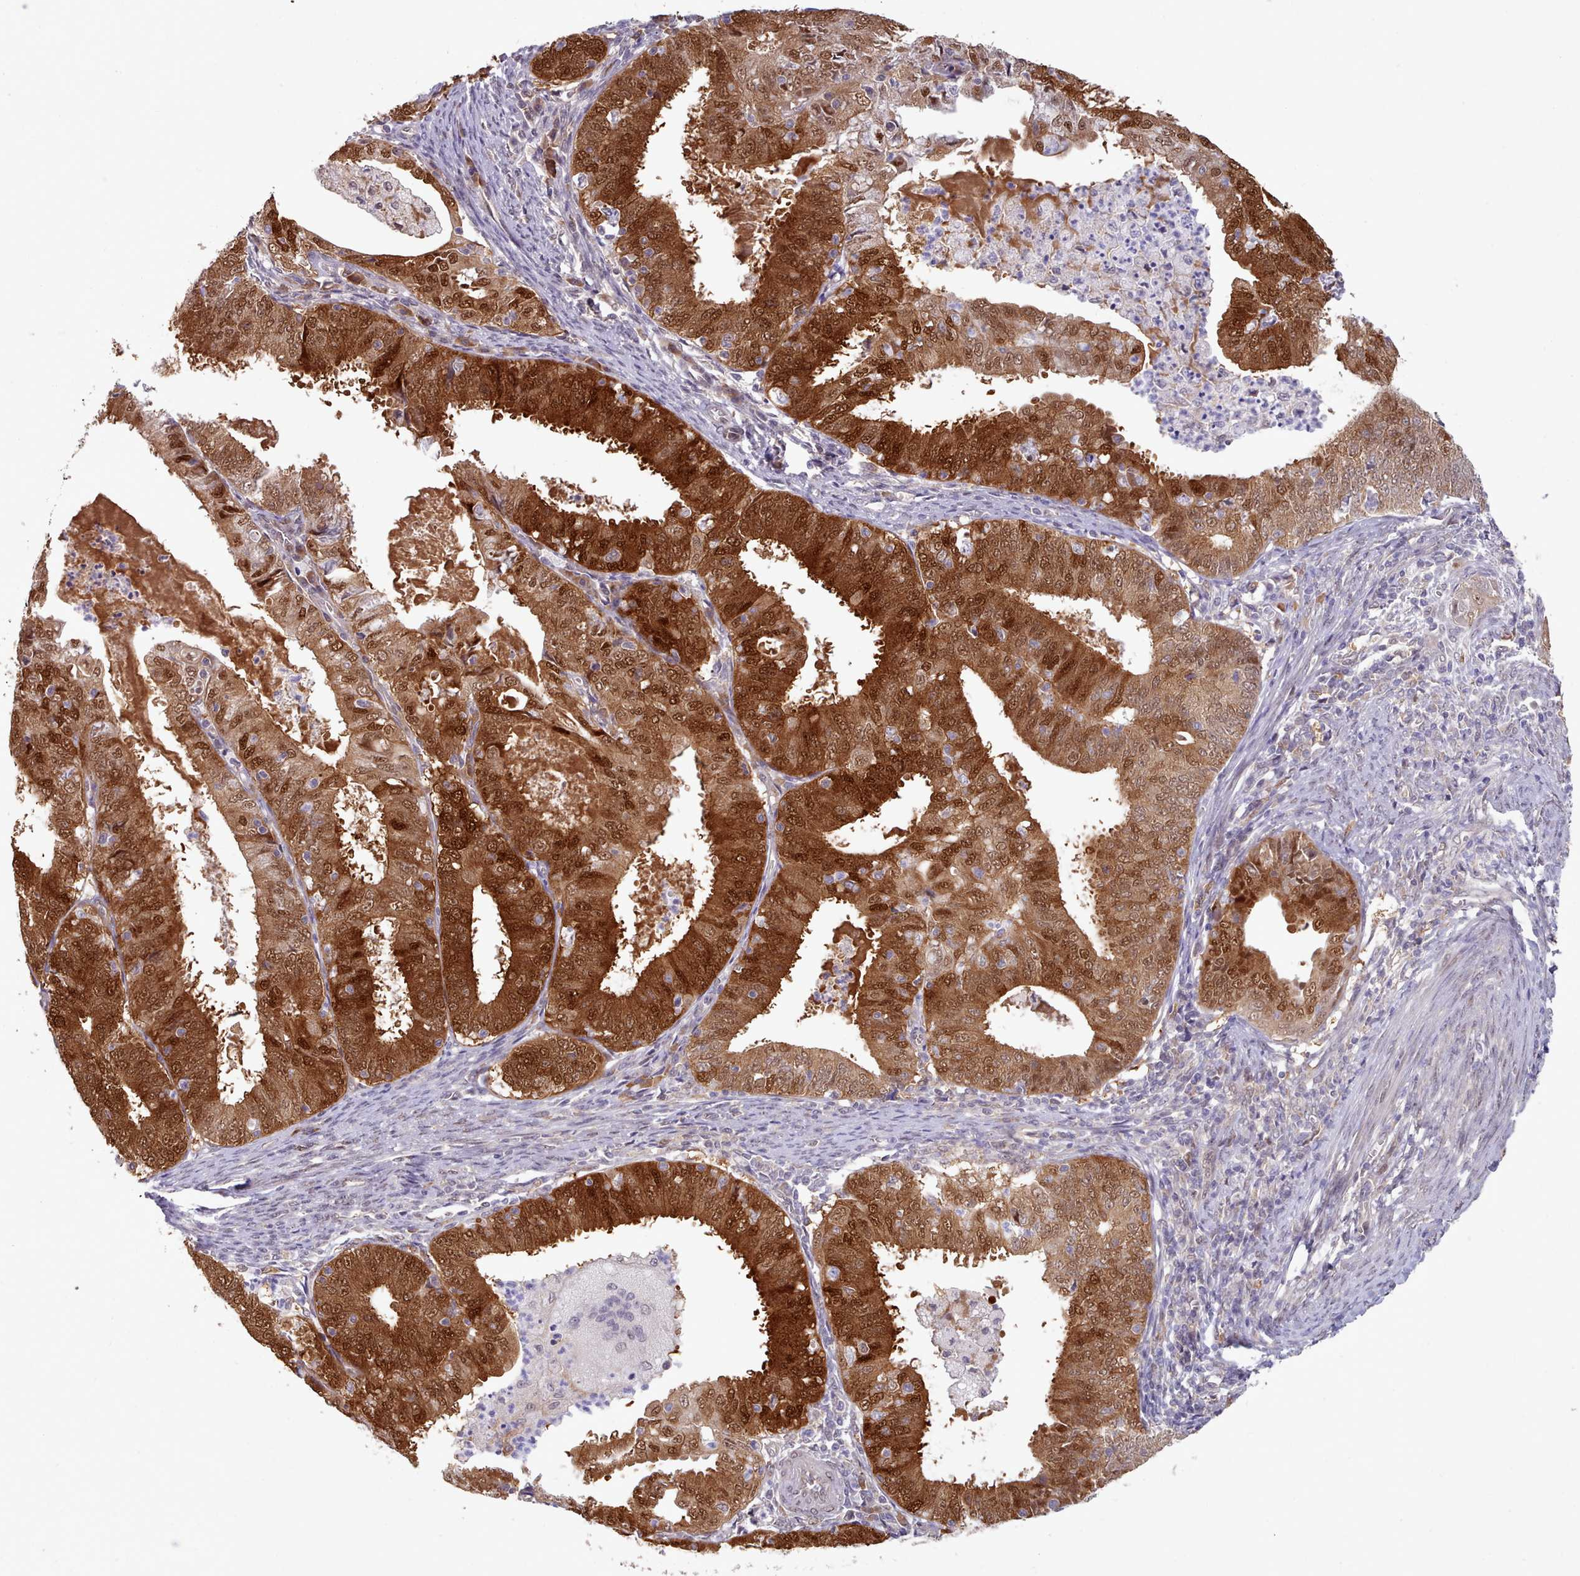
{"staining": {"intensity": "strong", "quantity": ">75%", "location": "cytoplasmic/membranous,nuclear"}, "tissue": "endometrial cancer", "cell_type": "Tumor cells", "image_type": "cancer", "snomed": [{"axis": "morphology", "description": "Adenocarcinoma, NOS"}, {"axis": "topography", "description": "Endometrium"}], "caption": "The micrograph exhibits a brown stain indicating the presence of a protein in the cytoplasmic/membranous and nuclear of tumor cells in endometrial cancer (adenocarcinoma). (DAB (3,3'-diaminobenzidine) IHC with brightfield microscopy, high magnification).", "gene": "CES3", "patient": {"sex": "female", "age": 57}}